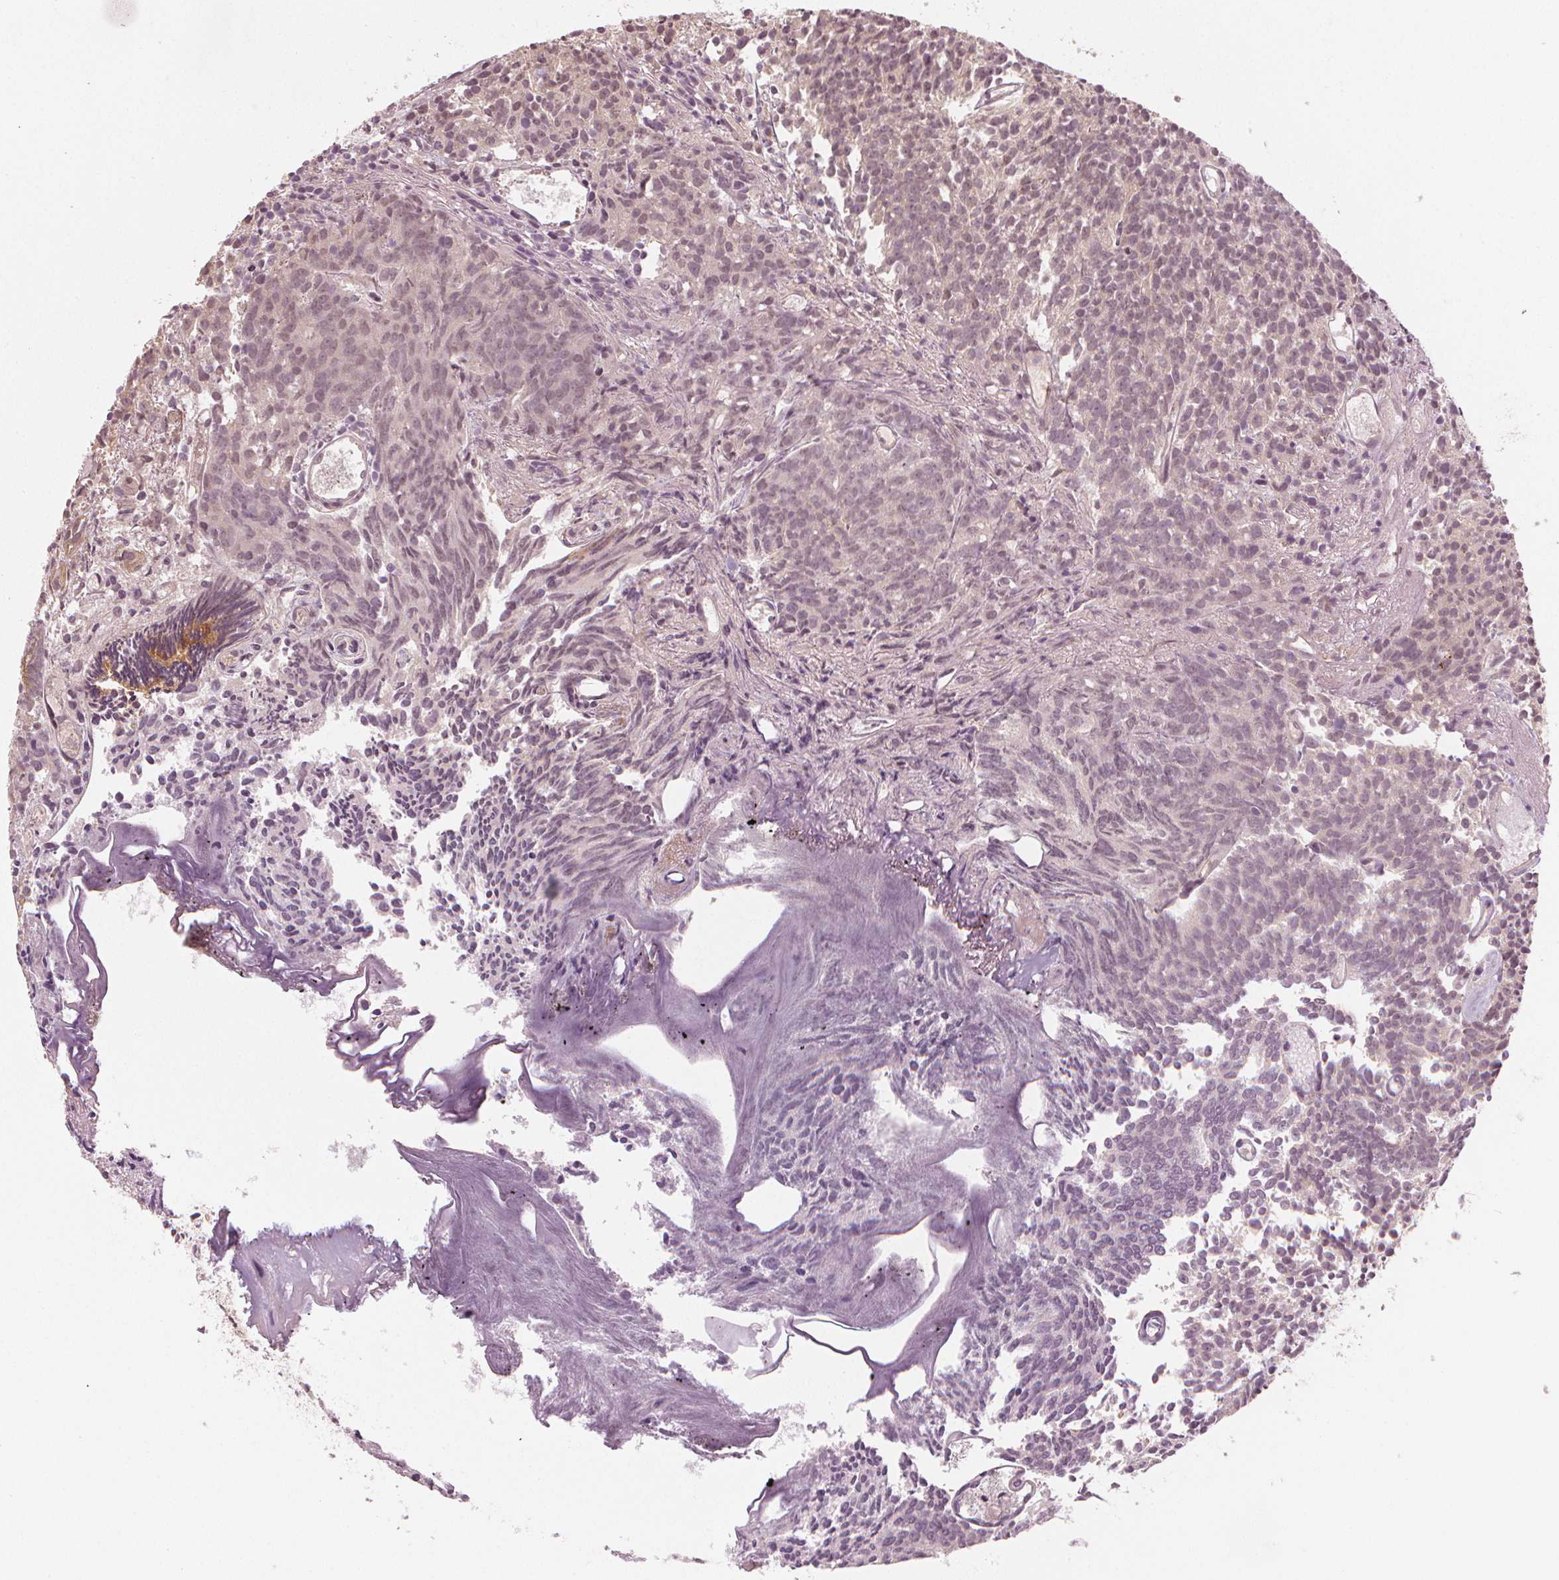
{"staining": {"intensity": "negative", "quantity": "none", "location": "none"}, "tissue": "prostate cancer", "cell_type": "Tumor cells", "image_type": "cancer", "snomed": [{"axis": "morphology", "description": "Adenocarcinoma, High grade"}, {"axis": "topography", "description": "Prostate"}], "caption": "Protein analysis of prostate cancer displays no significant positivity in tumor cells. Brightfield microscopy of immunohistochemistry stained with DAB (brown) and hematoxylin (blue), captured at high magnification.", "gene": "CLBA1", "patient": {"sex": "male", "age": 58}}